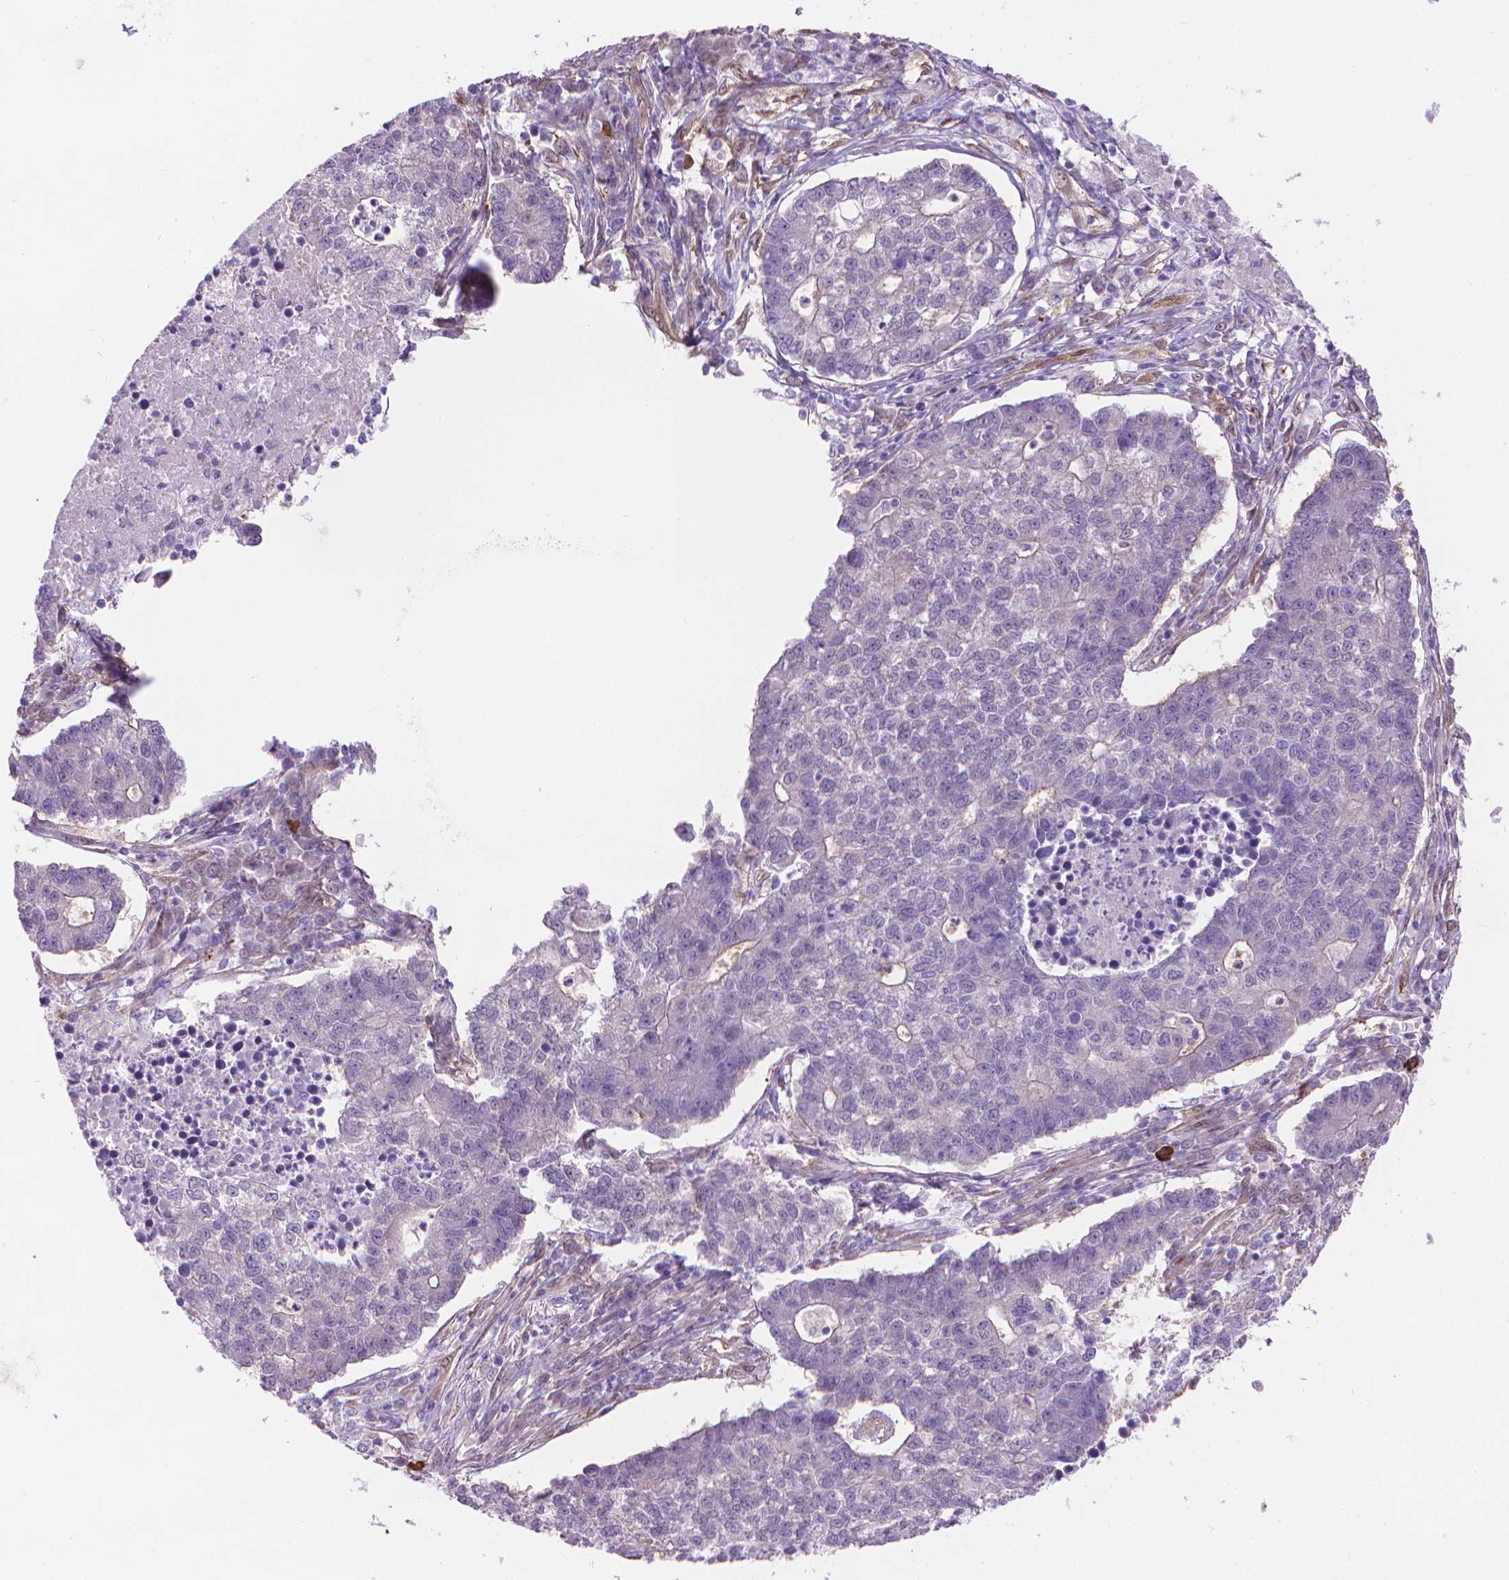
{"staining": {"intensity": "negative", "quantity": "none", "location": "none"}, "tissue": "lung cancer", "cell_type": "Tumor cells", "image_type": "cancer", "snomed": [{"axis": "morphology", "description": "Adenocarcinoma, NOS"}, {"axis": "topography", "description": "Lung"}], "caption": "Tumor cells show no significant positivity in lung adenocarcinoma. (DAB immunohistochemistry (IHC), high magnification).", "gene": "CLIC4", "patient": {"sex": "male", "age": 57}}